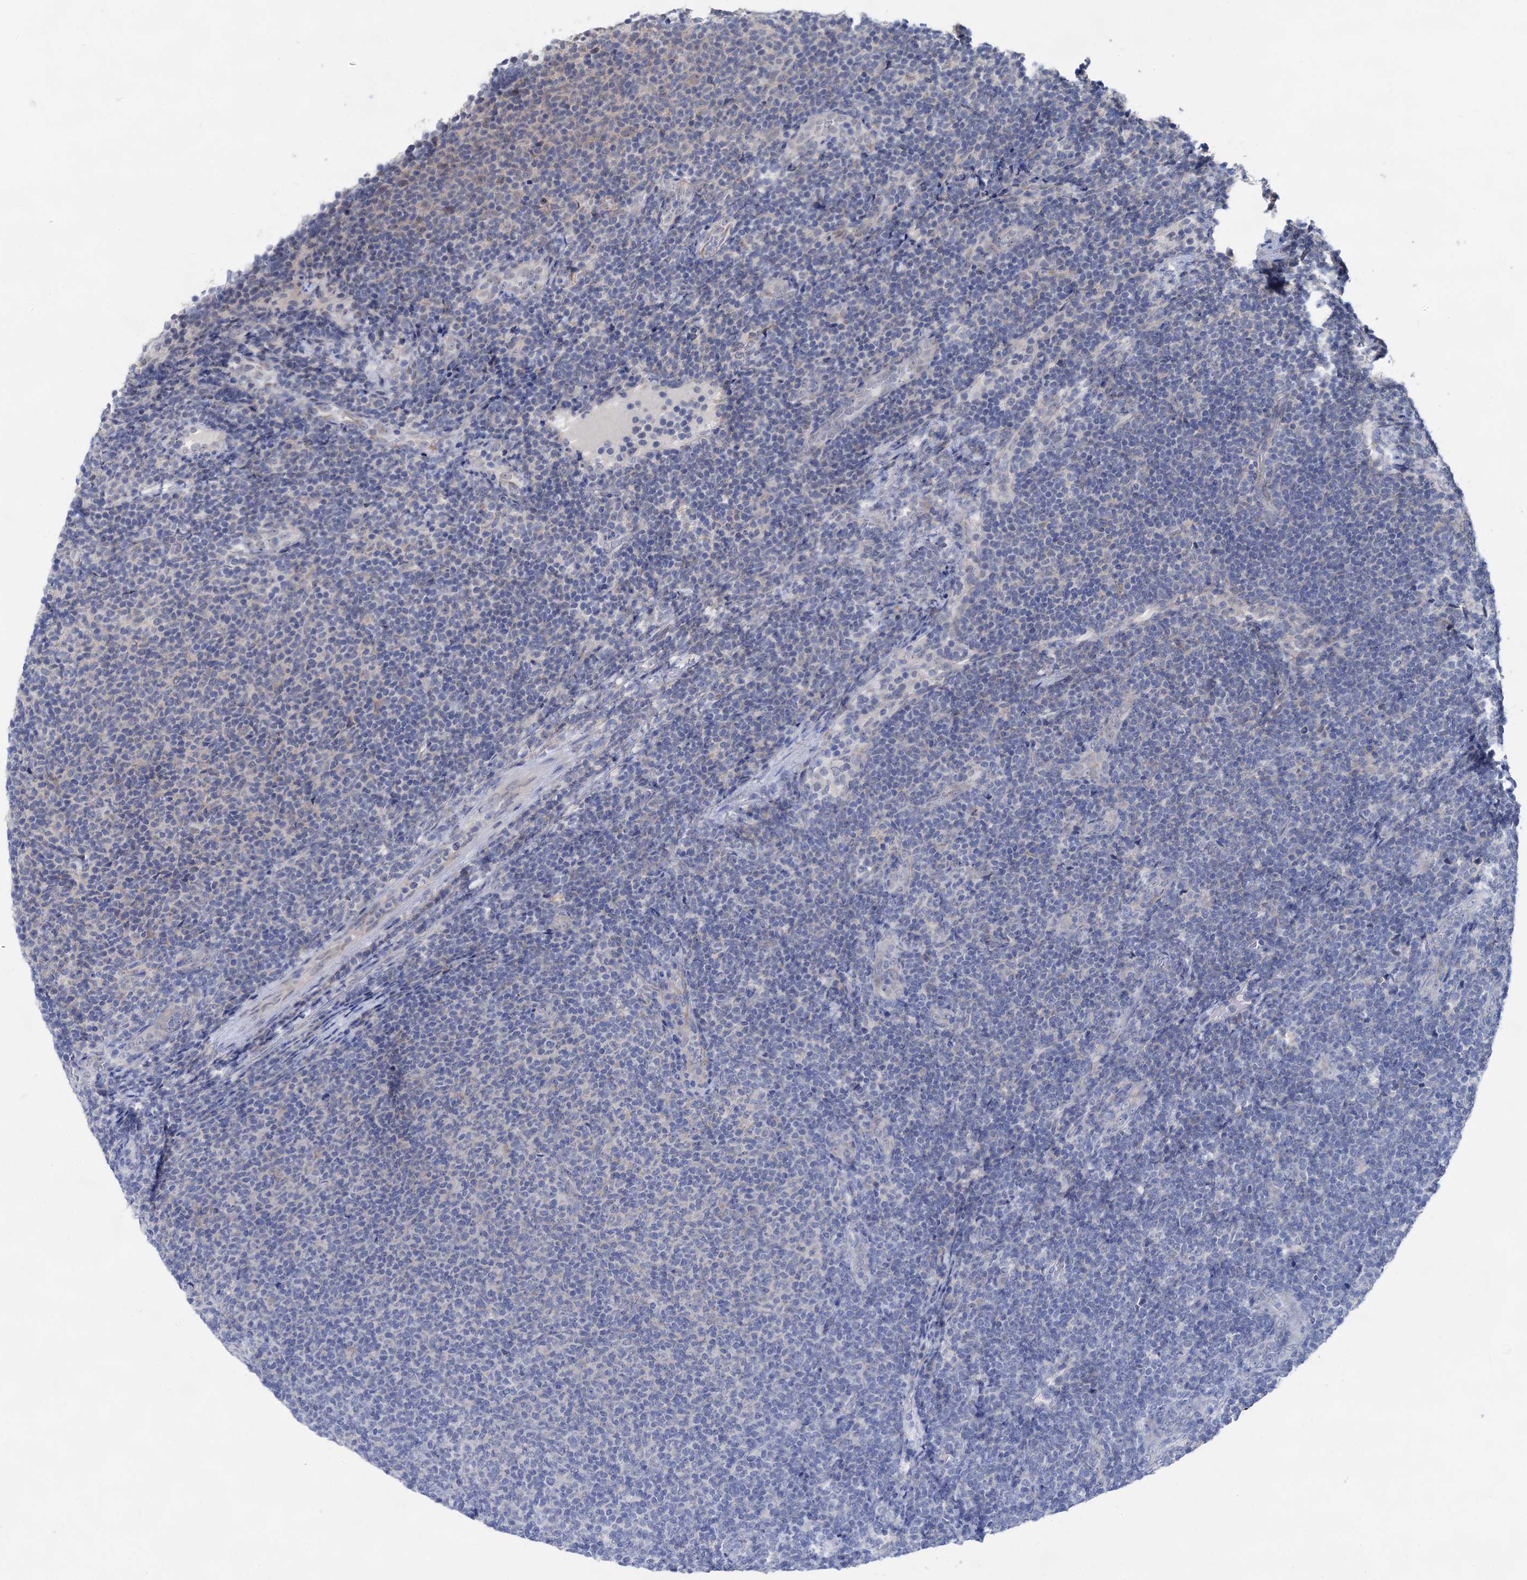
{"staining": {"intensity": "negative", "quantity": "none", "location": "none"}, "tissue": "lymphoma", "cell_type": "Tumor cells", "image_type": "cancer", "snomed": [{"axis": "morphology", "description": "Malignant lymphoma, non-Hodgkin's type, Low grade"}, {"axis": "topography", "description": "Lymph node"}], "caption": "Tumor cells are negative for brown protein staining in low-grade malignant lymphoma, non-Hodgkin's type.", "gene": "CAPRIN2", "patient": {"sex": "male", "age": 66}}